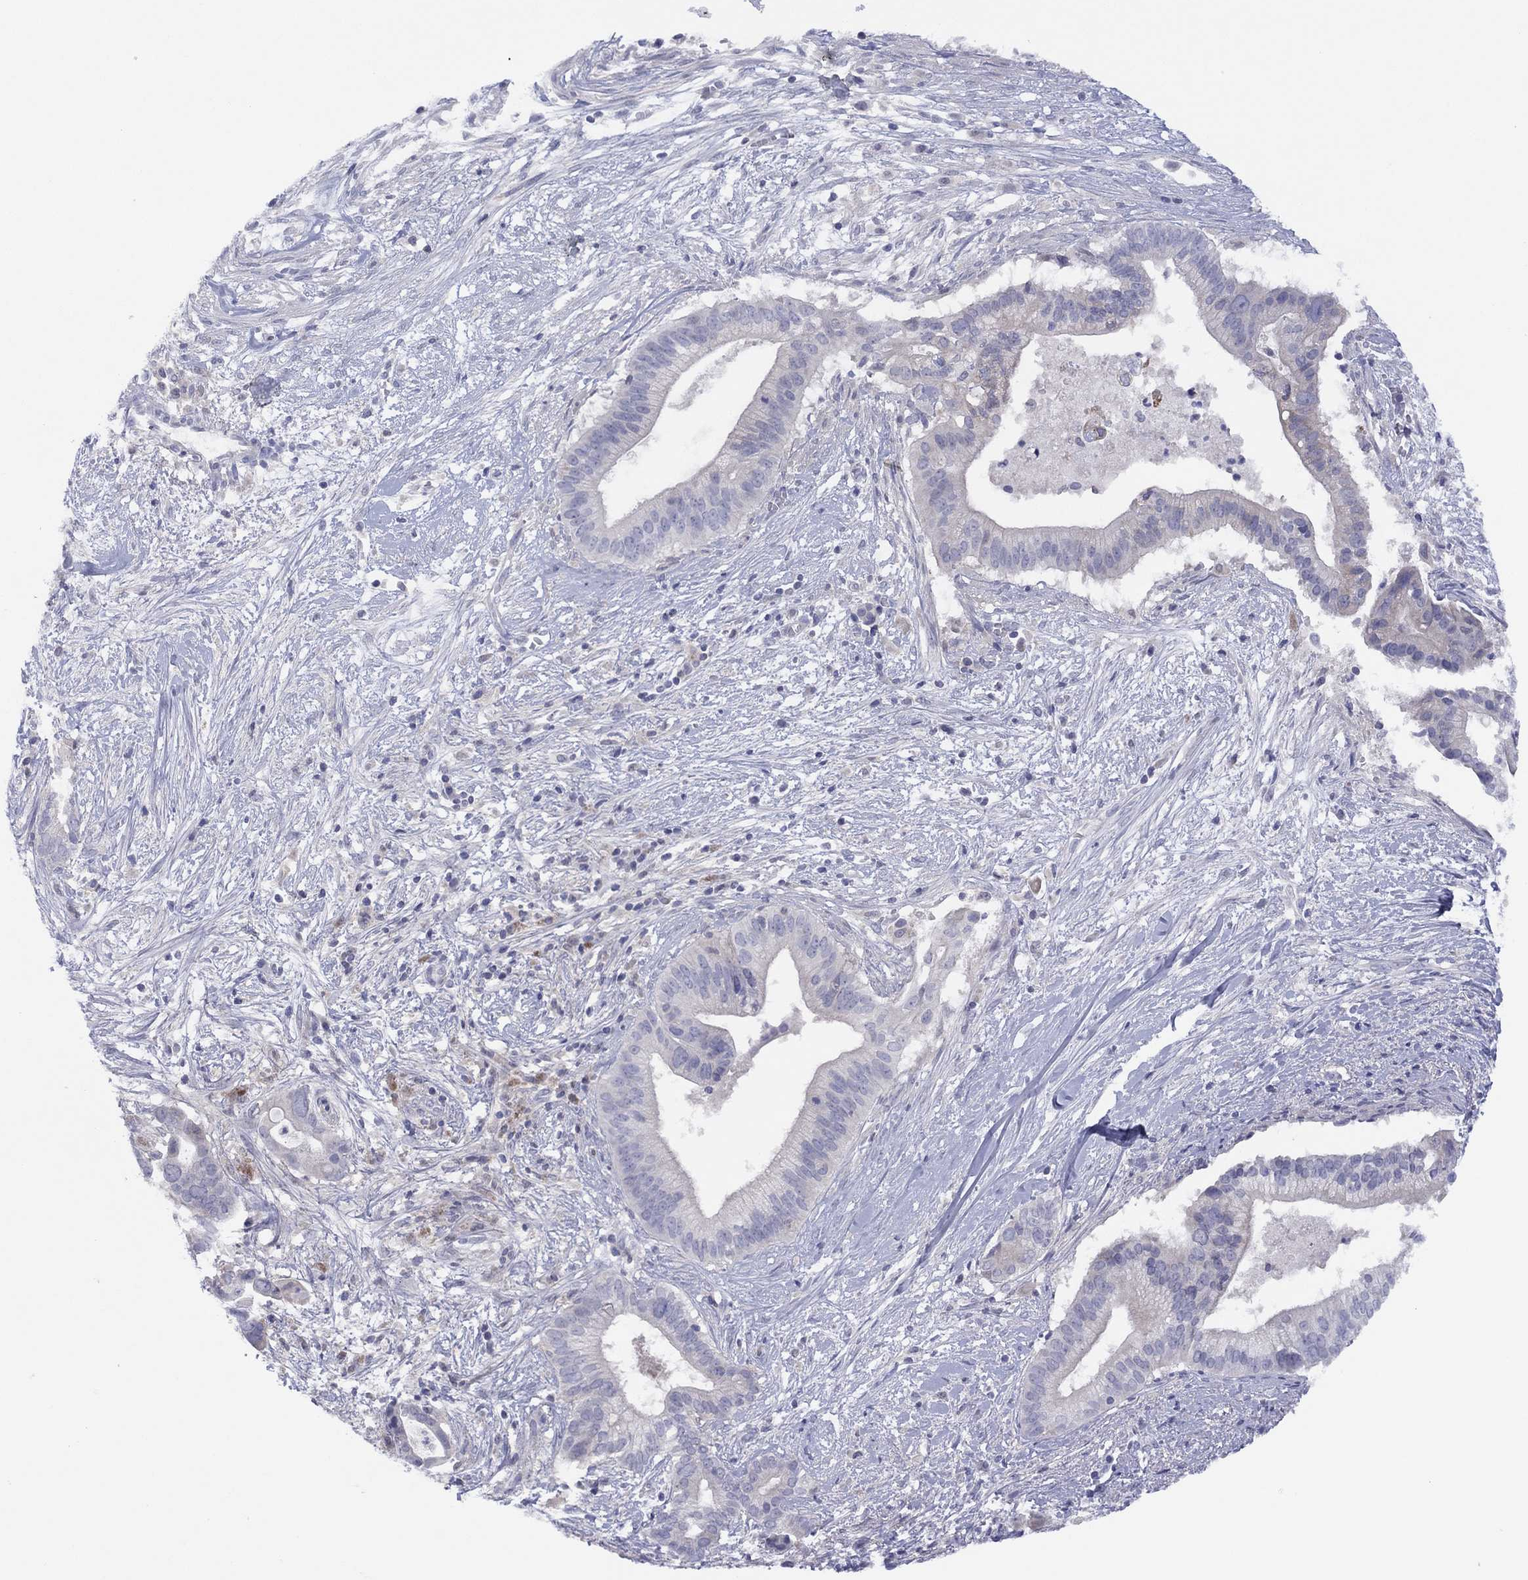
{"staining": {"intensity": "negative", "quantity": "none", "location": "none"}, "tissue": "pancreatic cancer", "cell_type": "Tumor cells", "image_type": "cancer", "snomed": [{"axis": "morphology", "description": "Adenocarcinoma, NOS"}, {"axis": "topography", "description": "Pancreas"}], "caption": "Tumor cells show no significant protein expression in pancreatic adenocarcinoma.", "gene": "CYP2B6", "patient": {"sex": "male", "age": 61}}